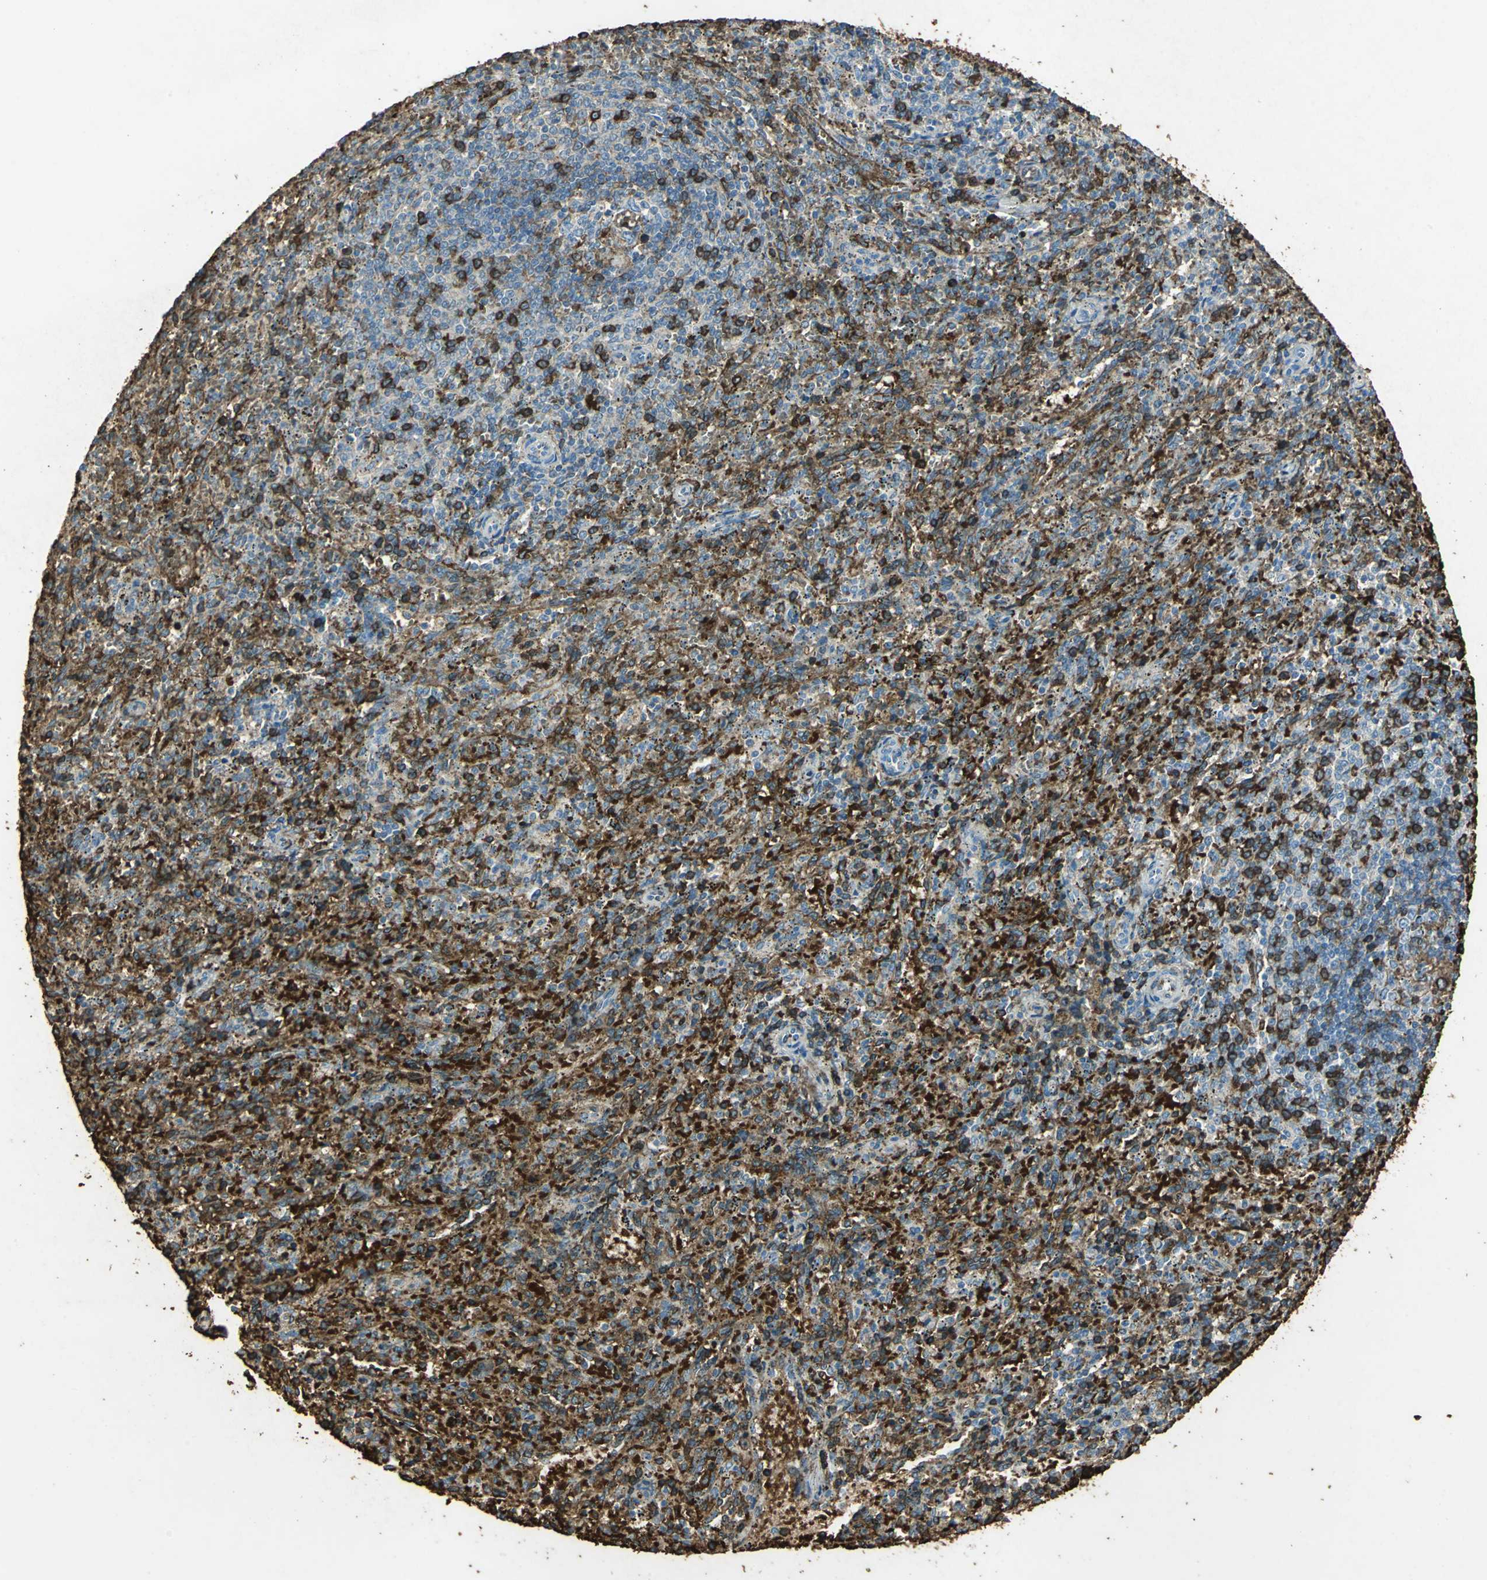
{"staining": {"intensity": "strong", "quantity": ">75%", "location": "cytoplasmic/membranous"}, "tissue": "spleen", "cell_type": "Cells in red pulp", "image_type": "normal", "snomed": [{"axis": "morphology", "description": "Normal tissue, NOS"}, {"axis": "topography", "description": "Spleen"}], "caption": "A high amount of strong cytoplasmic/membranous staining is identified in approximately >75% of cells in red pulp in normal spleen.", "gene": "TRAPPC2", "patient": {"sex": "female", "age": 10}}